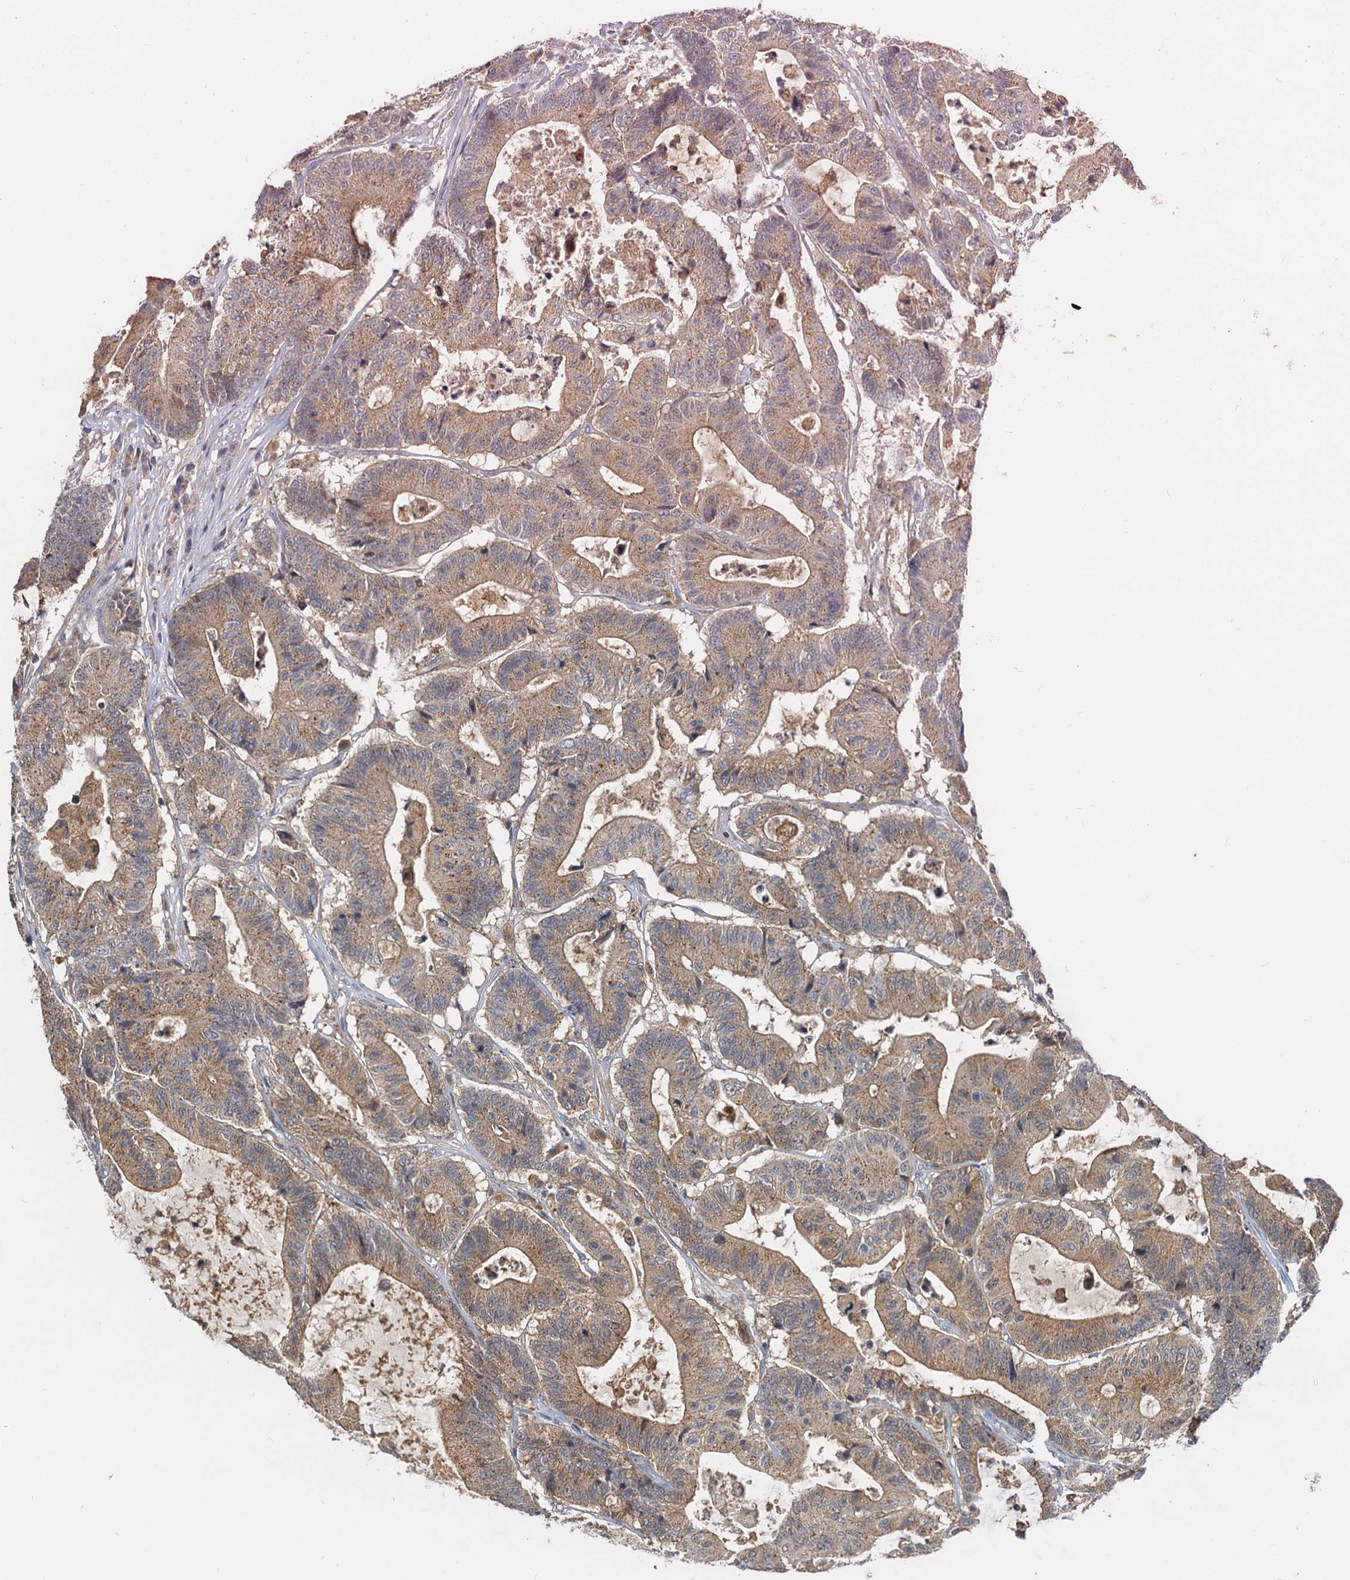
{"staining": {"intensity": "moderate", "quantity": ">75%", "location": "cytoplasmic/membranous"}, "tissue": "colorectal cancer", "cell_type": "Tumor cells", "image_type": "cancer", "snomed": [{"axis": "morphology", "description": "Adenocarcinoma, NOS"}, {"axis": "topography", "description": "Colon"}], "caption": "Immunohistochemical staining of human colorectal adenocarcinoma shows moderate cytoplasmic/membranous protein expression in about >75% of tumor cells.", "gene": "TOLLIP", "patient": {"sex": "female", "age": 84}}